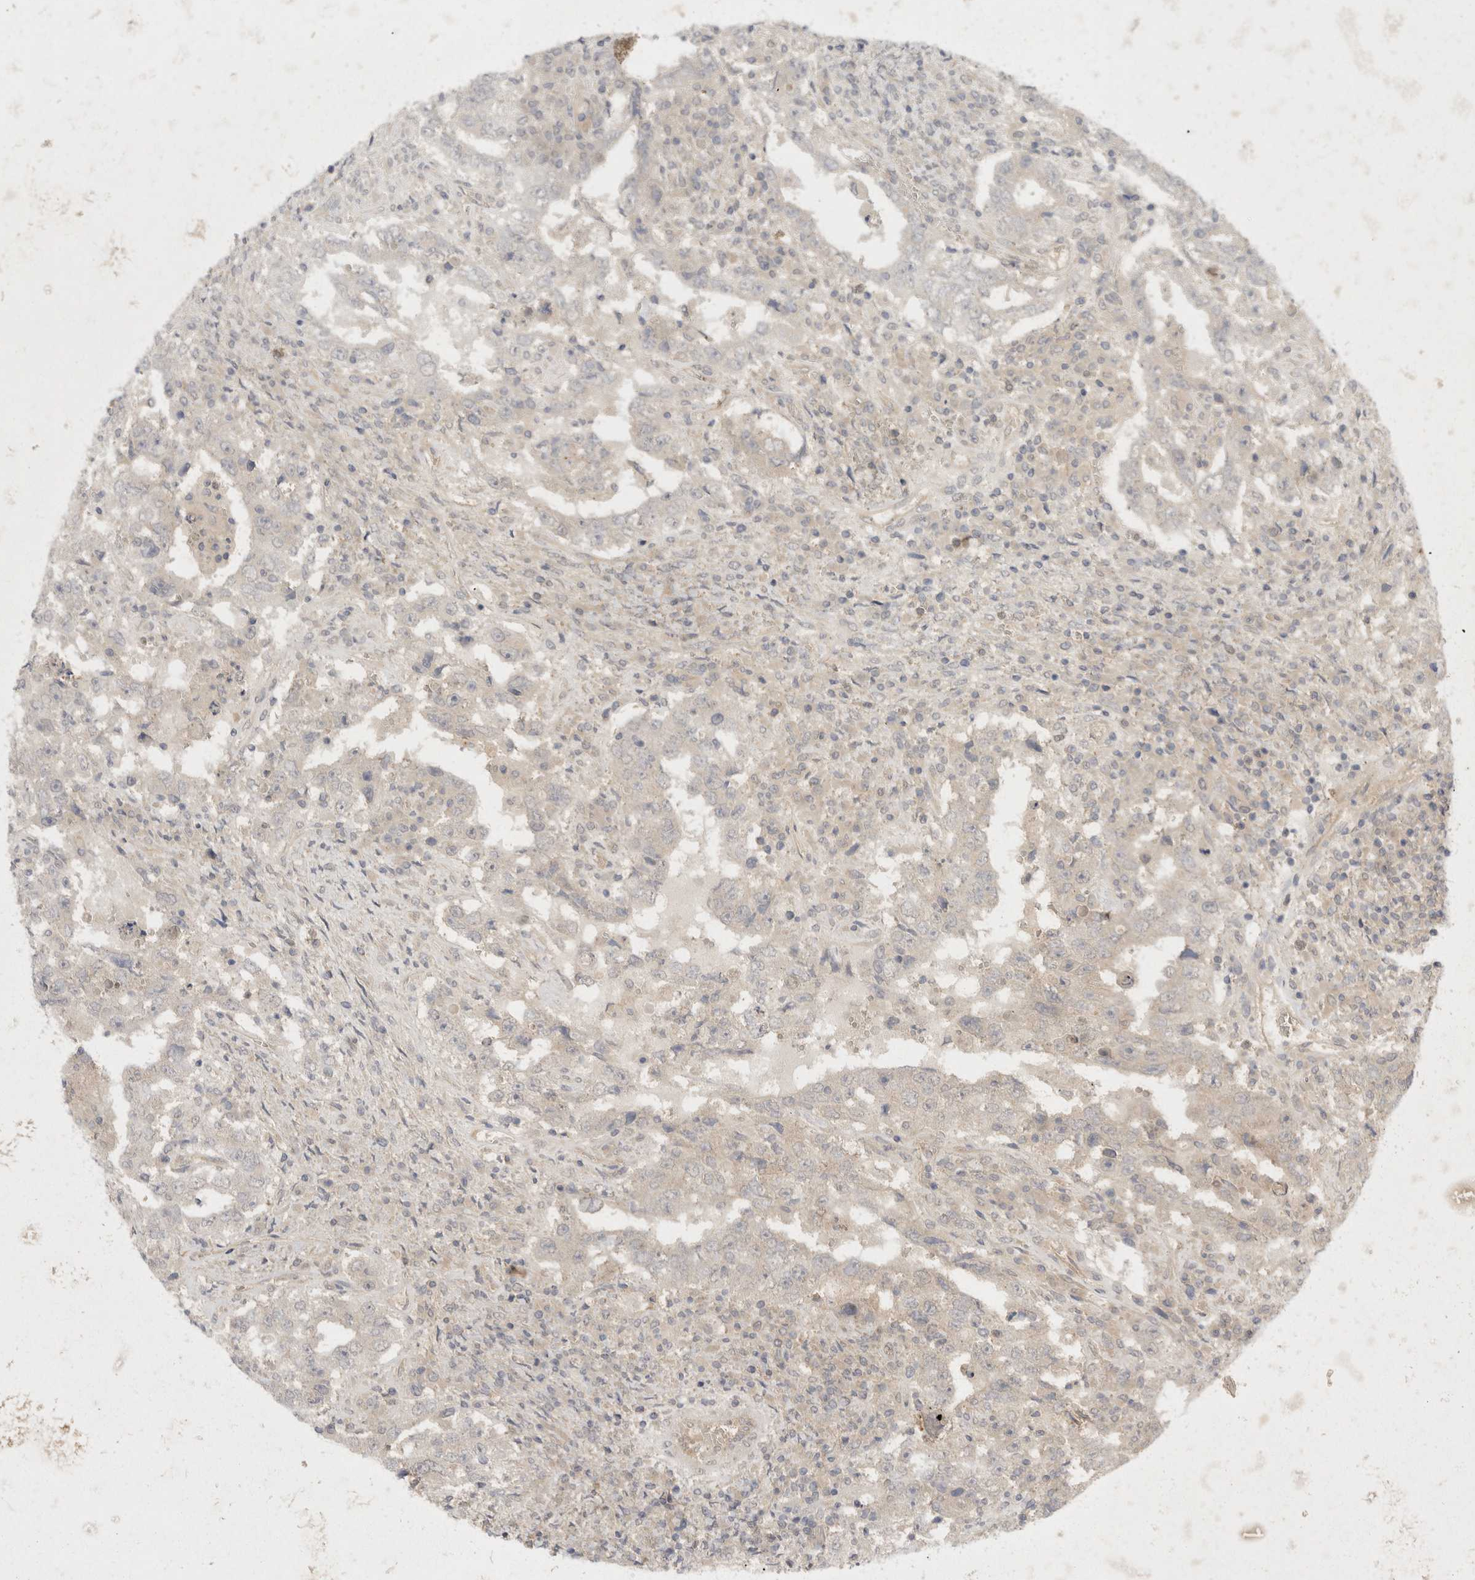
{"staining": {"intensity": "negative", "quantity": "none", "location": "none"}, "tissue": "testis cancer", "cell_type": "Tumor cells", "image_type": "cancer", "snomed": [{"axis": "morphology", "description": "Carcinoma, Embryonal, NOS"}, {"axis": "topography", "description": "Testis"}], "caption": "The histopathology image displays no significant positivity in tumor cells of testis embryonal carcinoma.", "gene": "EIF4G3", "patient": {"sex": "male", "age": 26}}